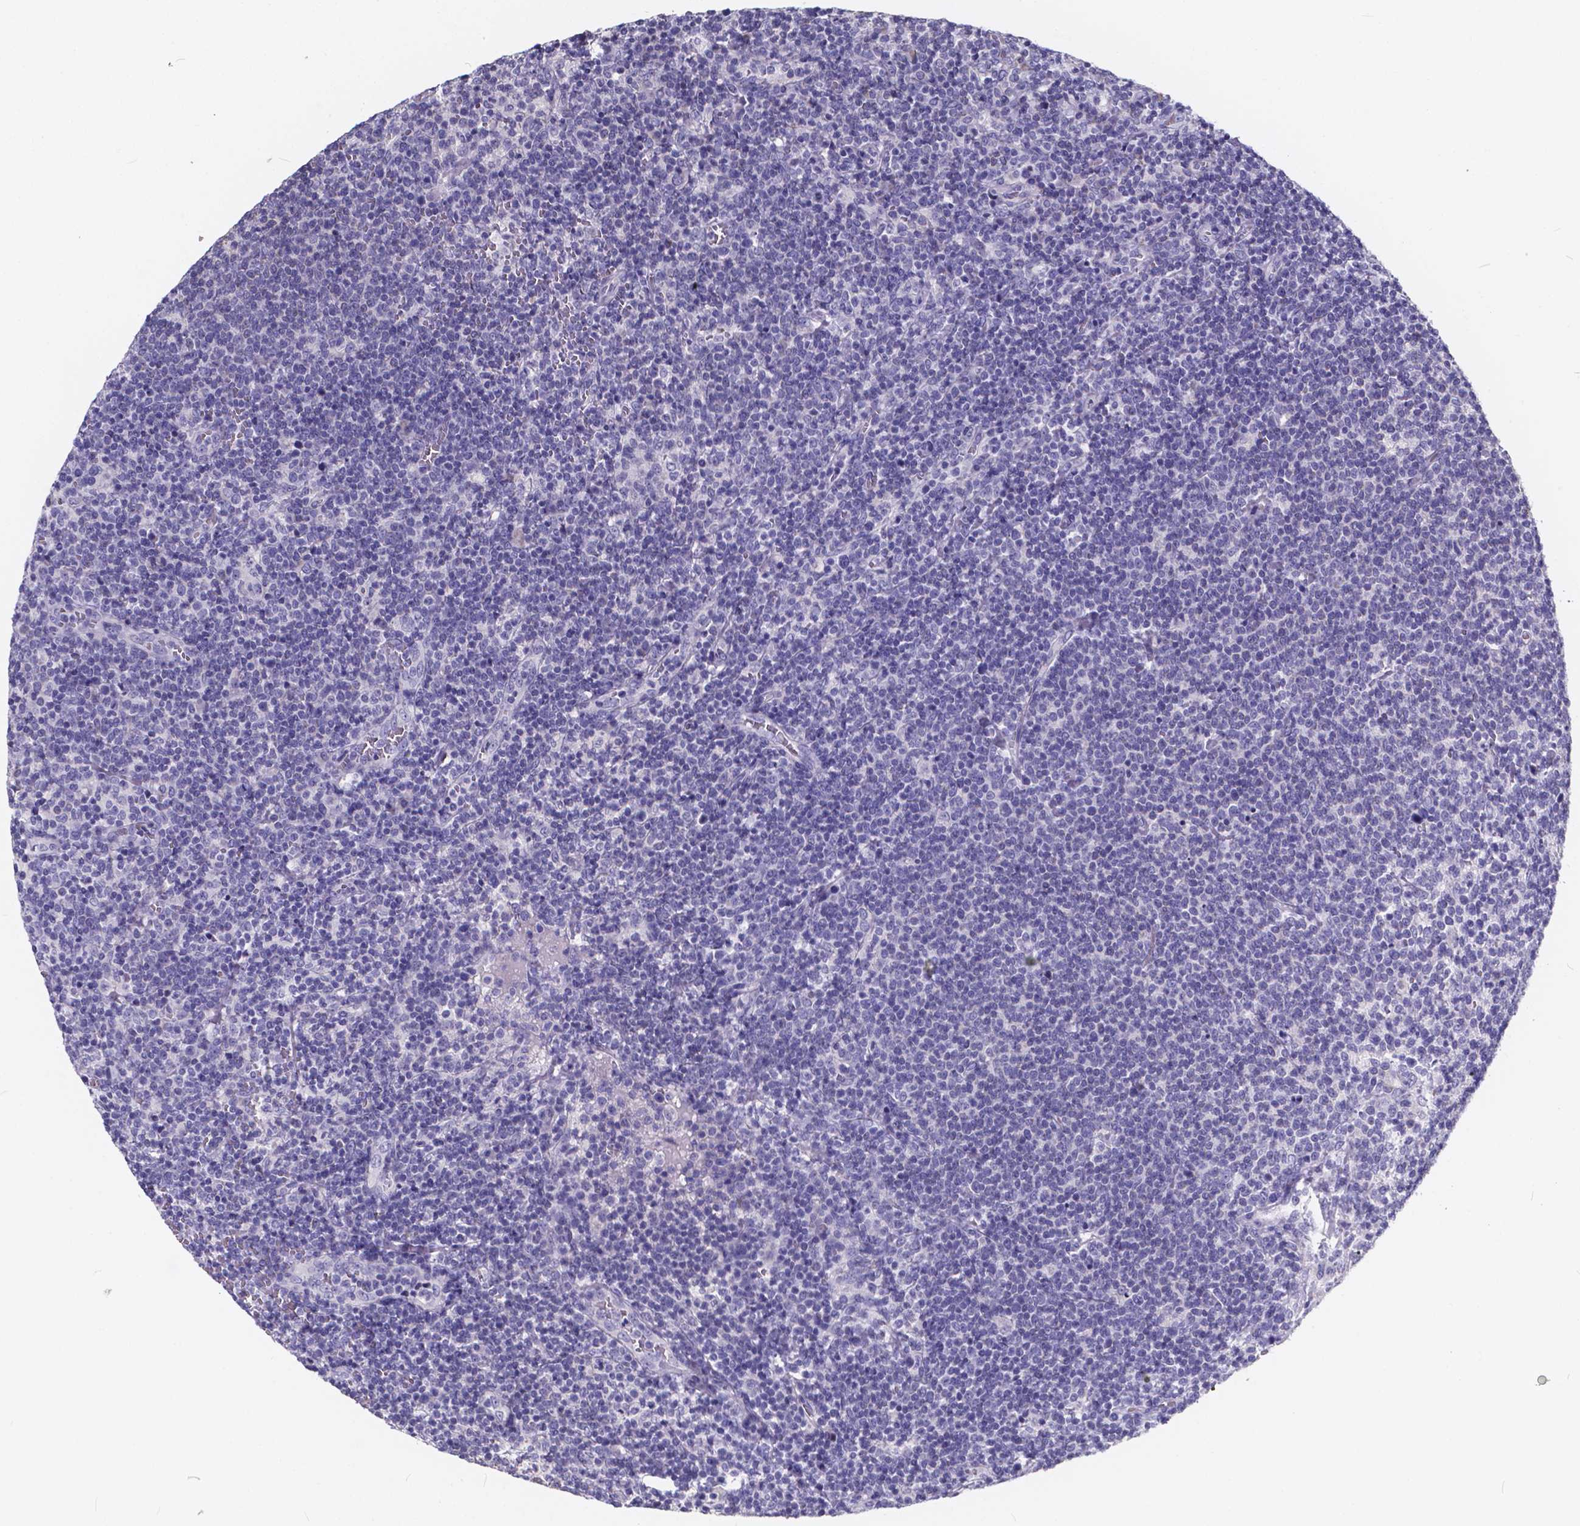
{"staining": {"intensity": "negative", "quantity": "none", "location": "none"}, "tissue": "lymphoma", "cell_type": "Tumor cells", "image_type": "cancer", "snomed": [{"axis": "morphology", "description": "Malignant lymphoma, non-Hodgkin's type, High grade"}, {"axis": "topography", "description": "Lymph node"}], "caption": "DAB (3,3'-diaminobenzidine) immunohistochemical staining of human malignant lymphoma, non-Hodgkin's type (high-grade) displays no significant expression in tumor cells.", "gene": "SPEF2", "patient": {"sex": "male", "age": 61}}